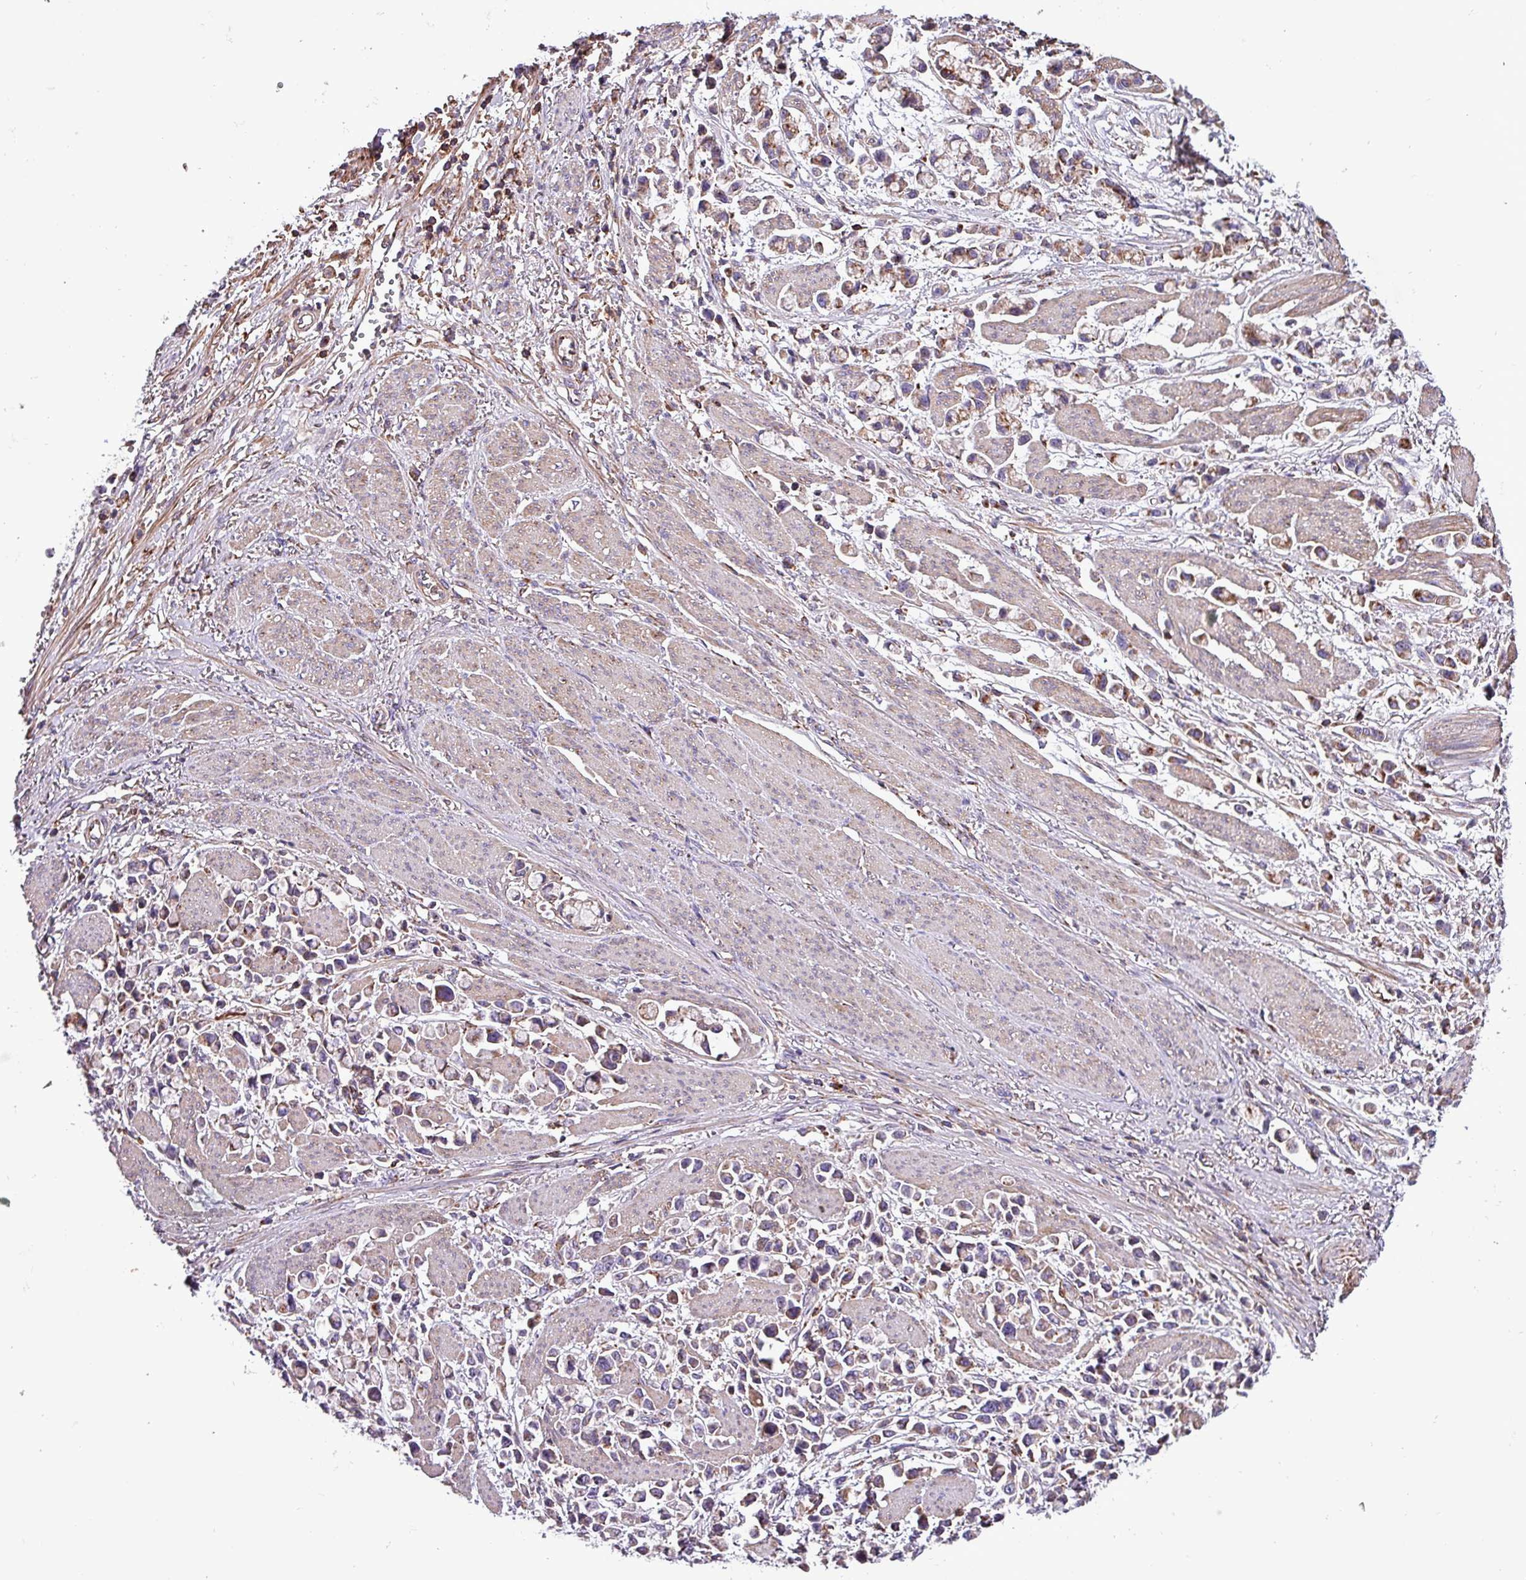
{"staining": {"intensity": "moderate", "quantity": ">75%", "location": "cytoplasmic/membranous"}, "tissue": "stomach cancer", "cell_type": "Tumor cells", "image_type": "cancer", "snomed": [{"axis": "morphology", "description": "Adenocarcinoma, NOS"}, {"axis": "topography", "description": "Stomach"}], "caption": "High-magnification brightfield microscopy of stomach adenocarcinoma stained with DAB (3,3'-diaminobenzidine) (brown) and counterstained with hematoxylin (blue). tumor cells exhibit moderate cytoplasmic/membranous staining is present in about>75% of cells.", "gene": "VAMP4", "patient": {"sex": "female", "age": 81}}